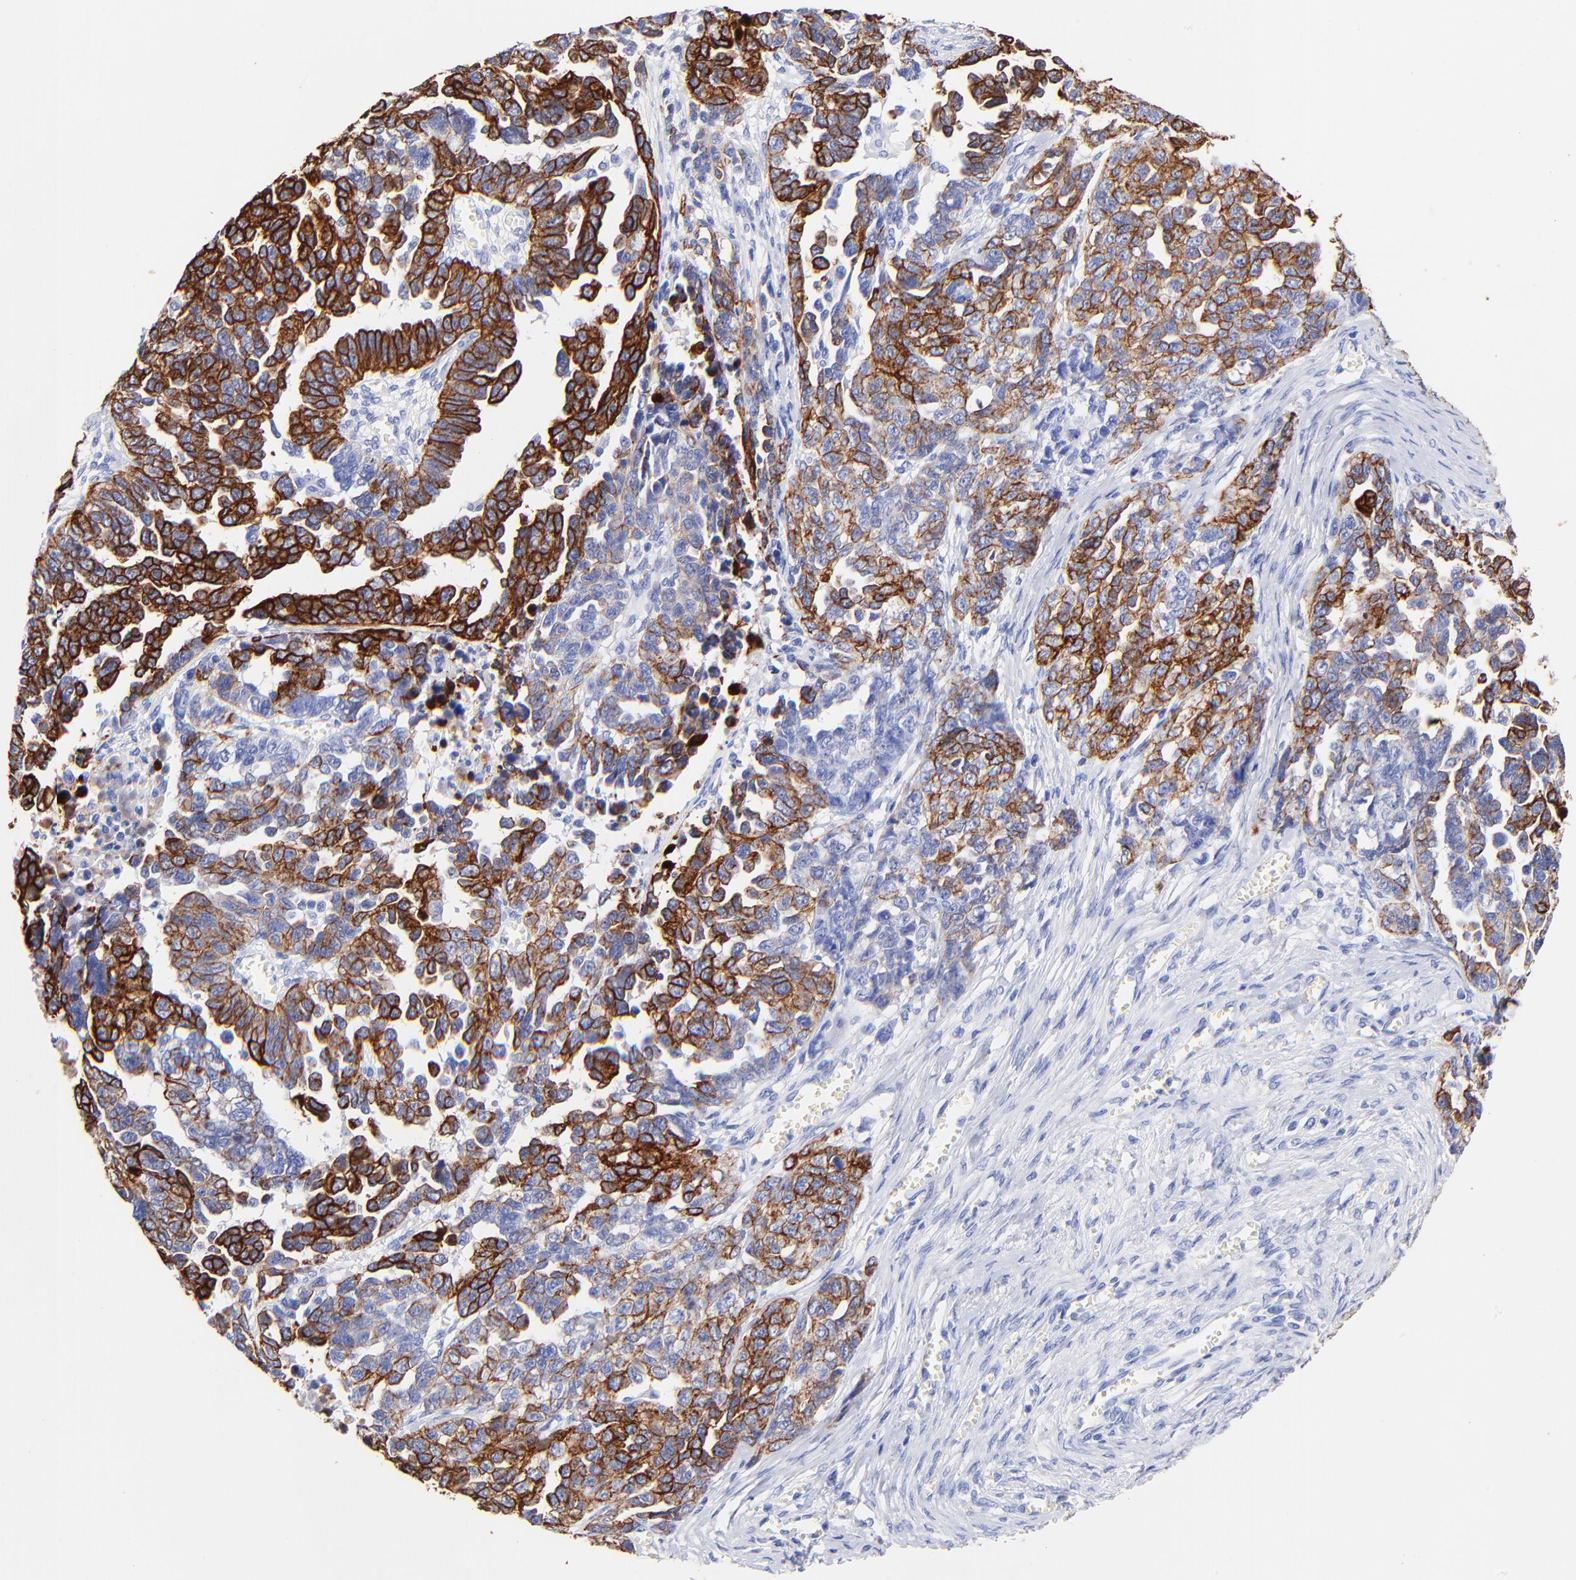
{"staining": {"intensity": "strong", "quantity": ">75%", "location": "cytoplasmic/membranous"}, "tissue": "ovarian cancer", "cell_type": "Tumor cells", "image_type": "cancer", "snomed": [{"axis": "morphology", "description": "Cystadenocarcinoma, serous, NOS"}, {"axis": "topography", "description": "Ovary"}], "caption": "Tumor cells reveal high levels of strong cytoplasmic/membranous positivity in approximately >75% of cells in human ovarian cancer.", "gene": "KRT19", "patient": {"sex": "female", "age": 69}}